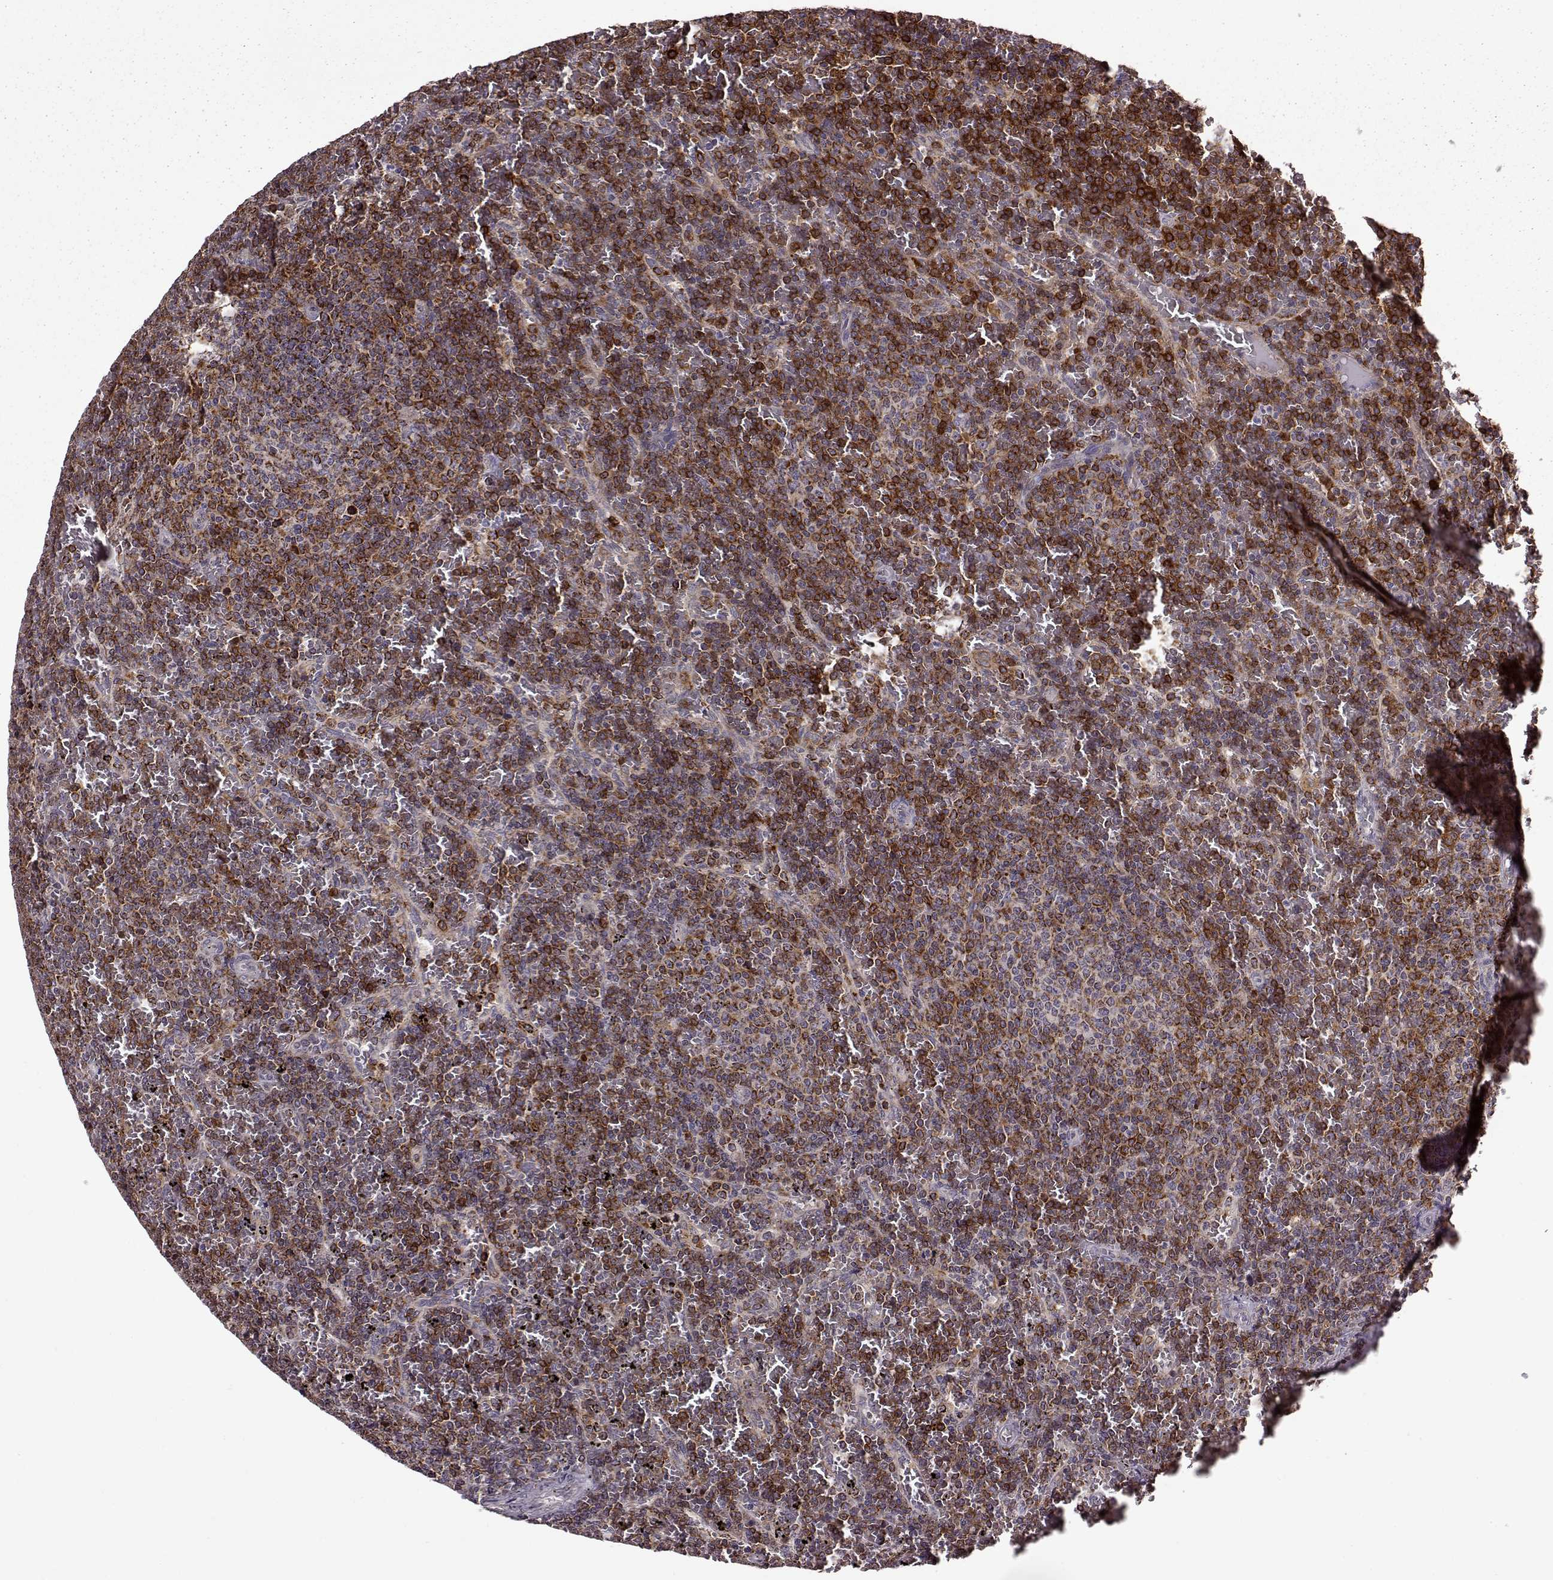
{"staining": {"intensity": "strong", "quantity": ">75%", "location": "cytoplasmic/membranous"}, "tissue": "lymphoma", "cell_type": "Tumor cells", "image_type": "cancer", "snomed": [{"axis": "morphology", "description": "Malignant lymphoma, non-Hodgkin's type, Low grade"}, {"axis": "topography", "description": "Spleen"}], "caption": "Immunohistochemical staining of malignant lymphoma, non-Hodgkin's type (low-grade) reveals high levels of strong cytoplasmic/membranous staining in approximately >75% of tumor cells. The protein is stained brown, and the nuclei are stained in blue (DAB (3,3'-diaminobenzidine) IHC with brightfield microscopy, high magnification).", "gene": "MTSS1", "patient": {"sex": "female", "age": 77}}